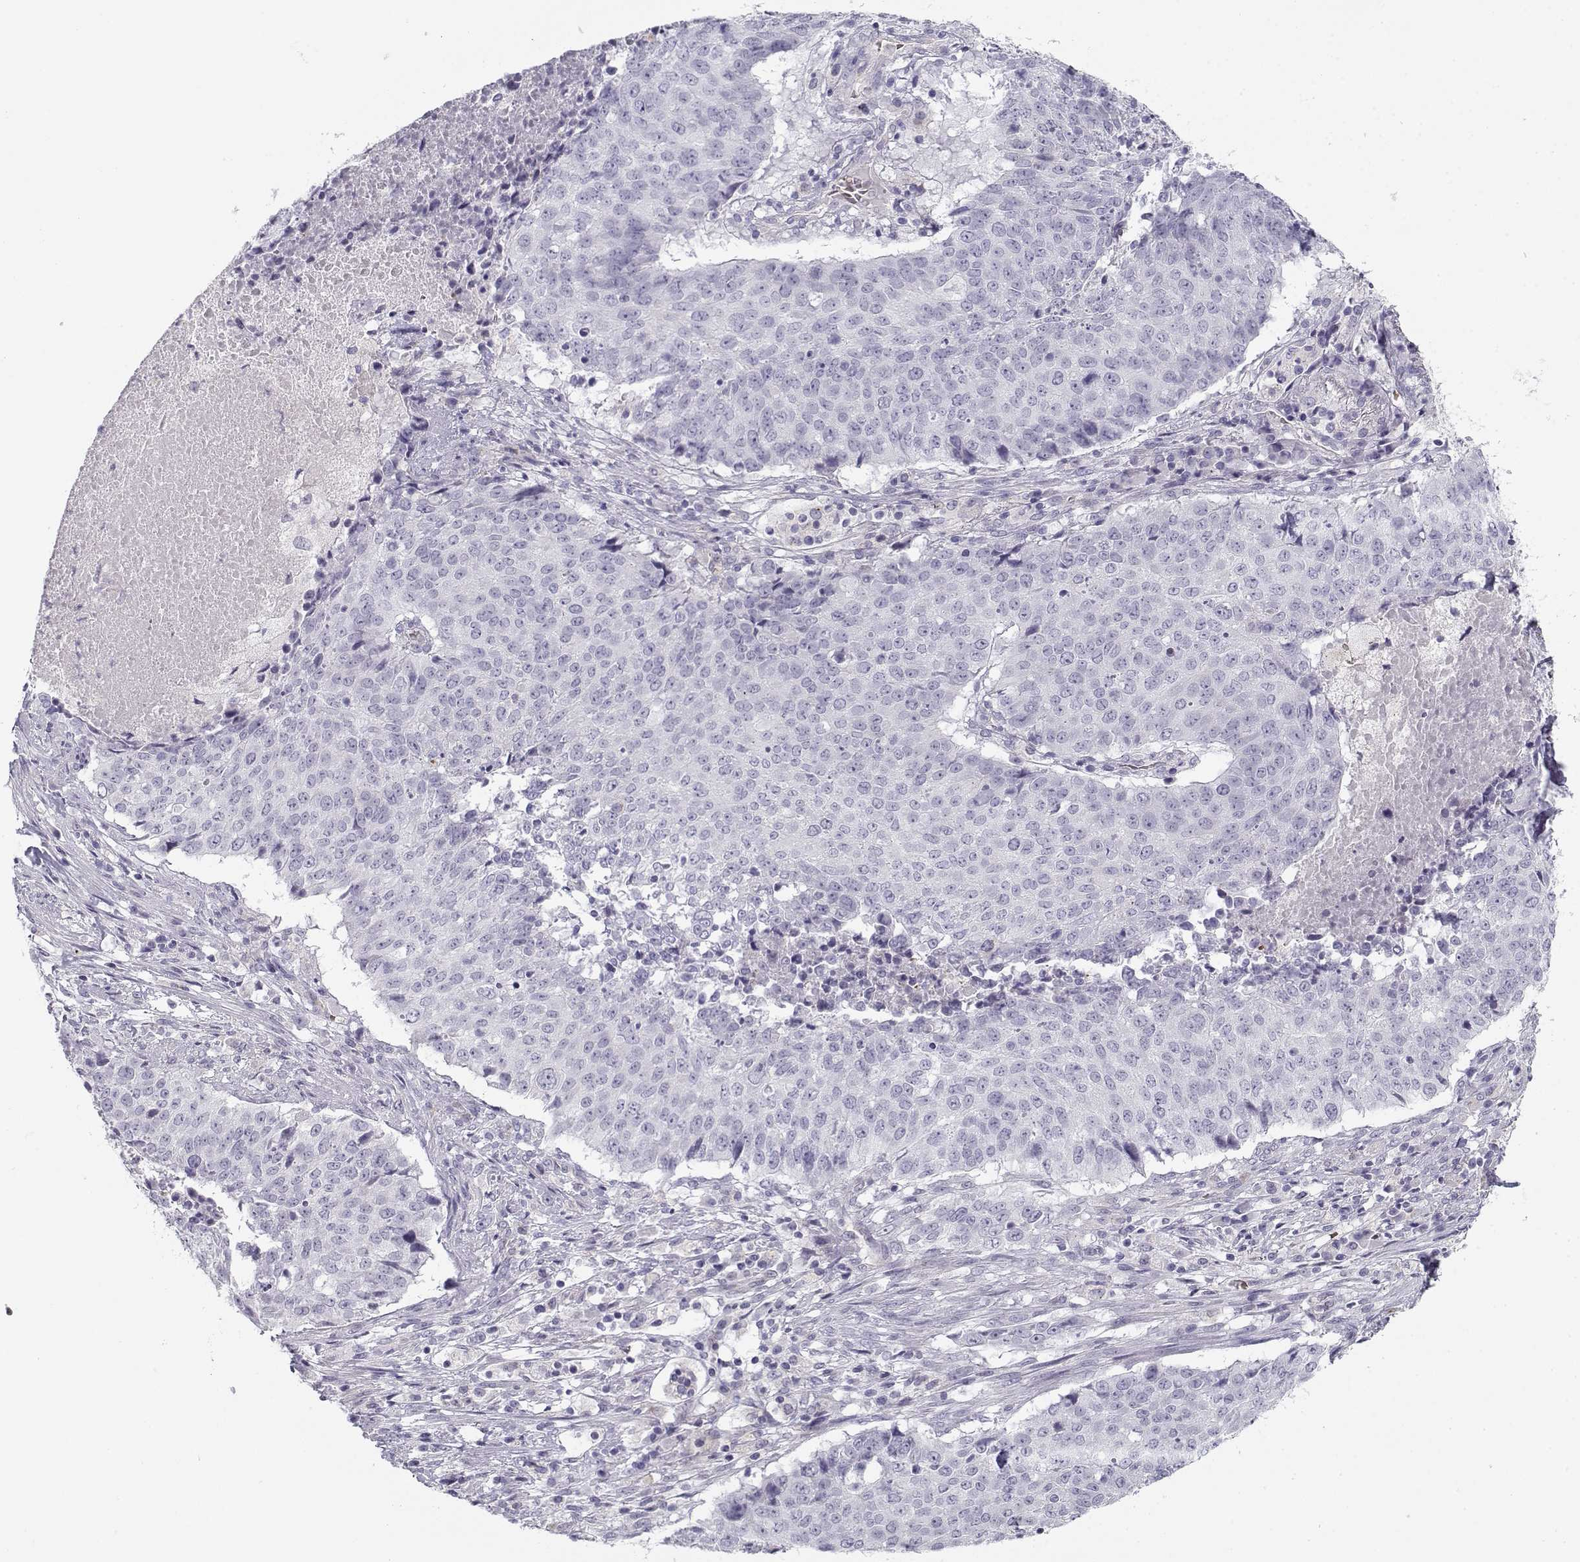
{"staining": {"intensity": "negative", "quantity": "none", "location": "none"}, "tissue": "lung cancer", "cell_type": "Tumor cells", "image_type": "cancer", "snomed": [{"axis": "morphology", "description": "Normal tissue, NOS"}, {"axis": "morphology", "description": "Squamous cell carcinoma, NOS"}, {"axis": "topography", "description": "Bronchus"}, {"axis": "topography", "description": "Lung"}], "caption": "Immunohistochemistry histopathology image of human lung cancer stained for a protein (brown), which demonstrates no staining in tumor cells.", "gene": "MYO1A", "patient": {"sex": "male", "age": 64}}